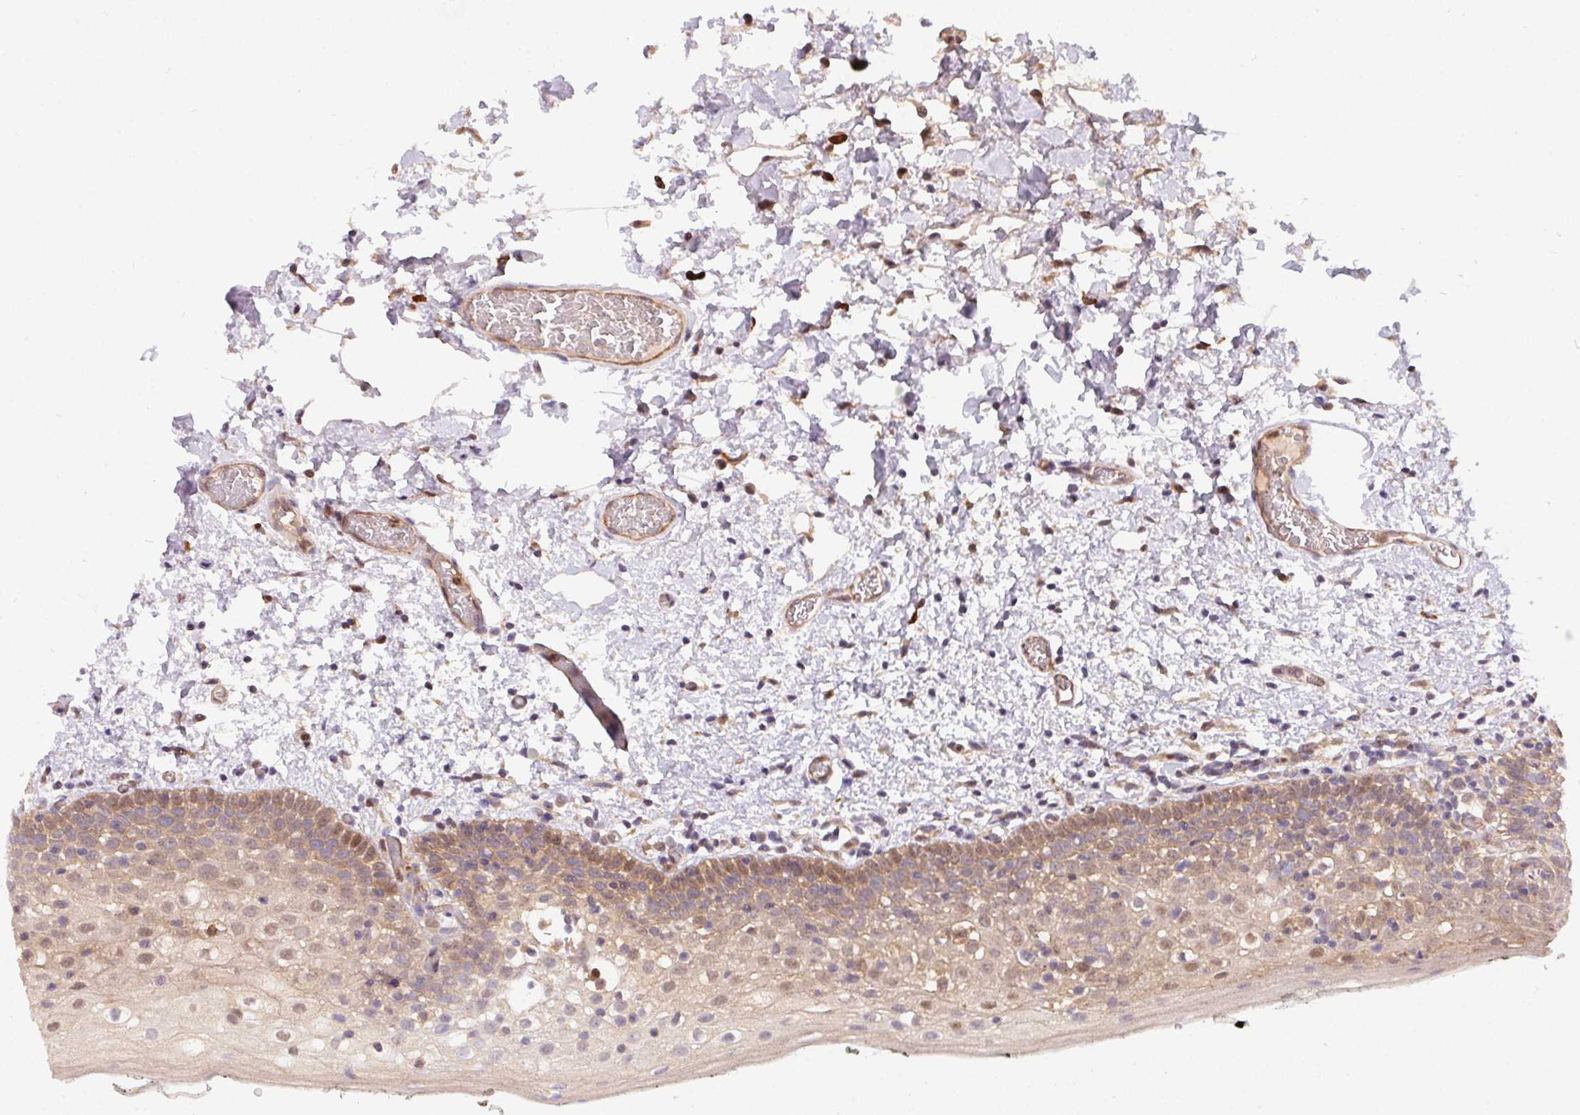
{"staining": {"intensity": "moderate", "quantity": "25%-75%", "location": "cytoplasmic/membranous,nuclear"}, "tissue": "oral mucosa", "cell_type": "Squamous epithelial cells", "image_type": "normal", "snomed": [{"axis": "morphology", "description": "Normal tissue, NOS"}, {"axis": "morphology", "description": "Squamous cell carcinoma, NOS"}, {"axis": "topography", "description": "Oral tissue"}, {"axis": "topography", "description": "Head-Neck"}], "caption": "The image displays a brown stain indicating the presence of a protein in the cytoplasmic/membranous,nuclear of squamous epithelial cells in oral mucosa.", "gene": "NUDT16", "patient": {"sex": "male", "age": 69}}